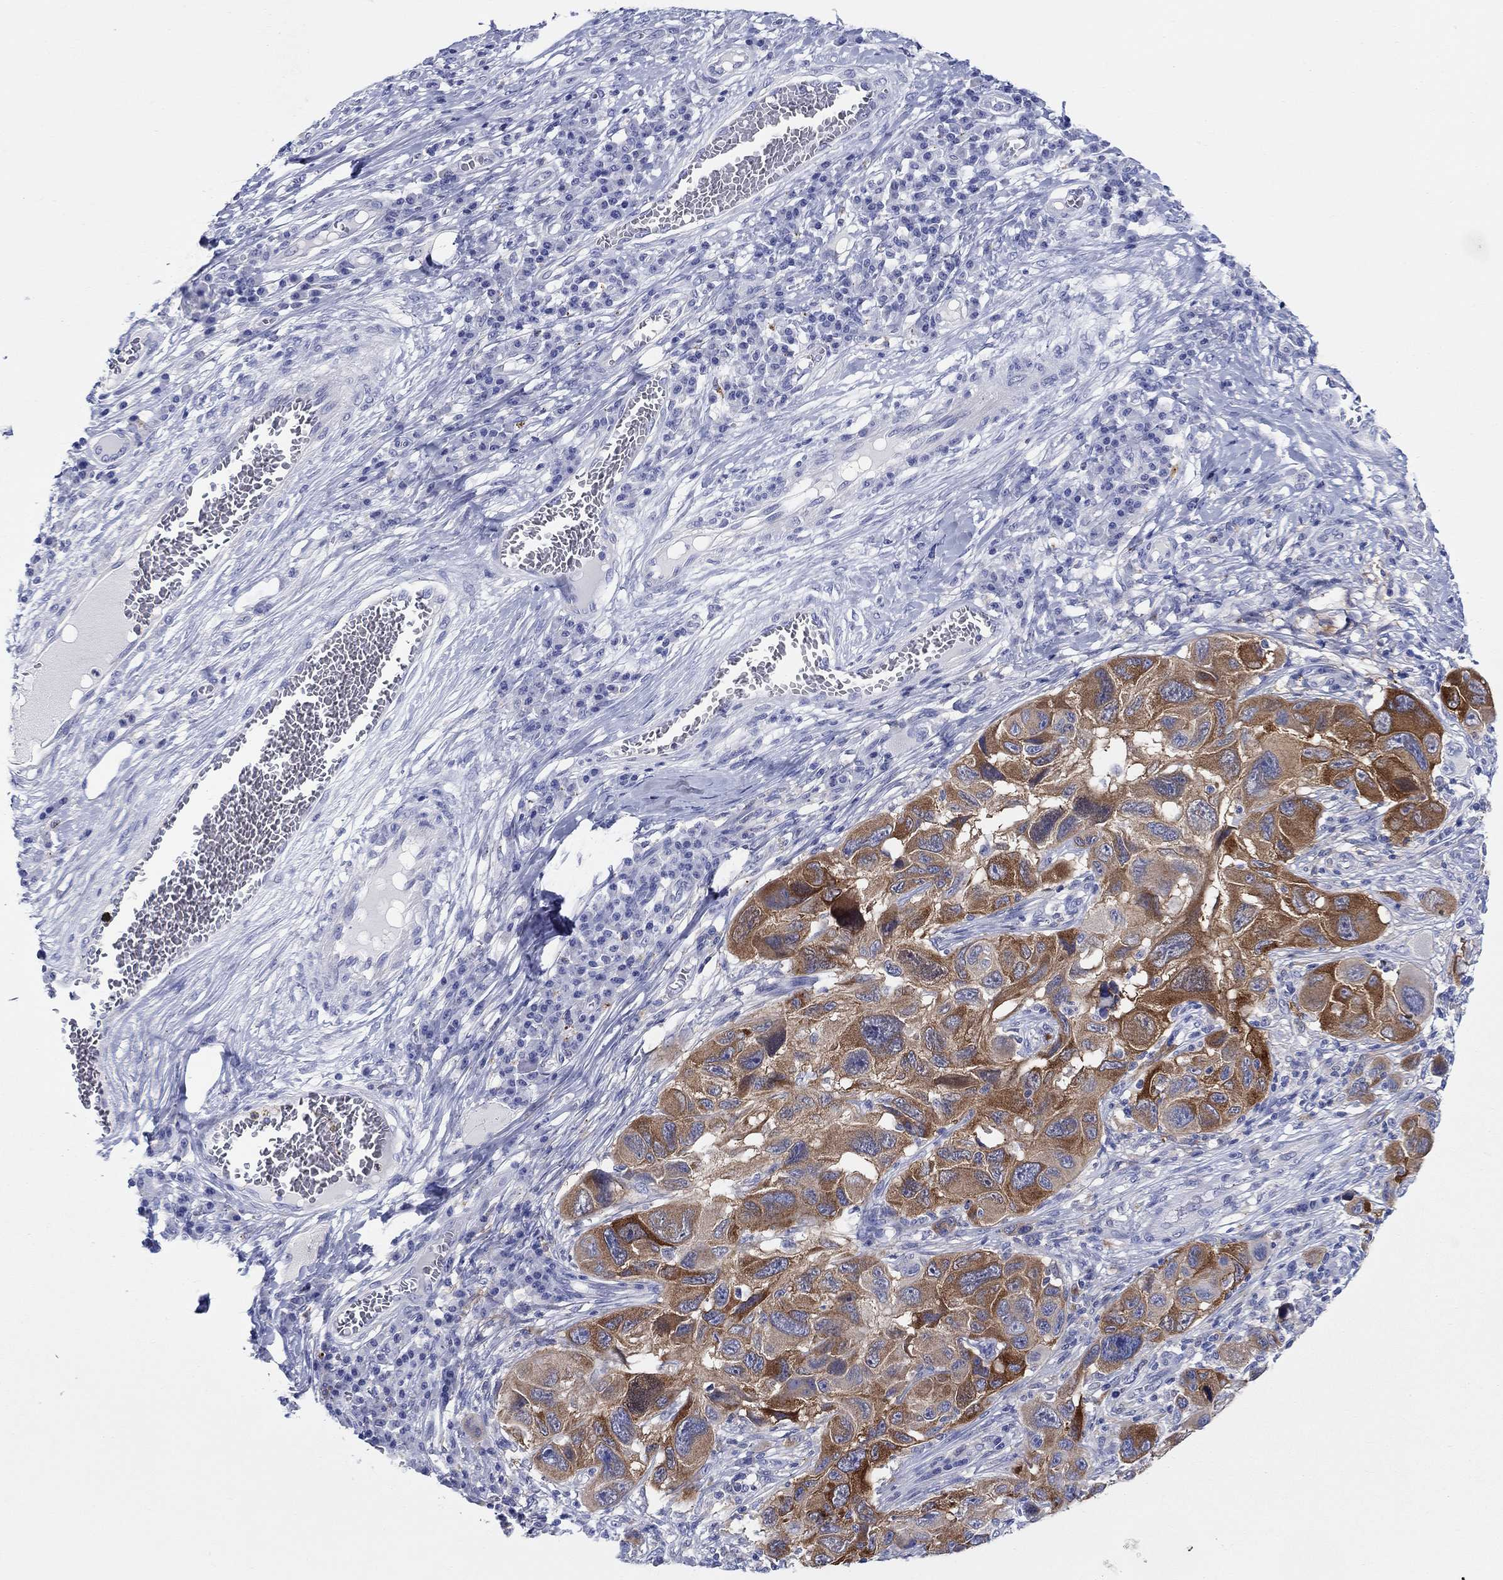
{"staining": {"intensity": "strong", "quantity": "25%-75%", "location": "cytoplasmic/membranous"}, "tissue": "melanoma", "cell_type": "Tumor cells", "image_type": "cancer", "snomed": [{"axis": "morphology", "description": "Malignant melanoma, NOS"}, {"axis": "topography", "description": "Skin"}], "caption": "This is an image of IHC staining of melanoma, which shows strong staining in the cytoplasmic/membranous of tumor cells.", "gene": "RAP1GAP", "patient": {"sex": "male", "age": 53}}